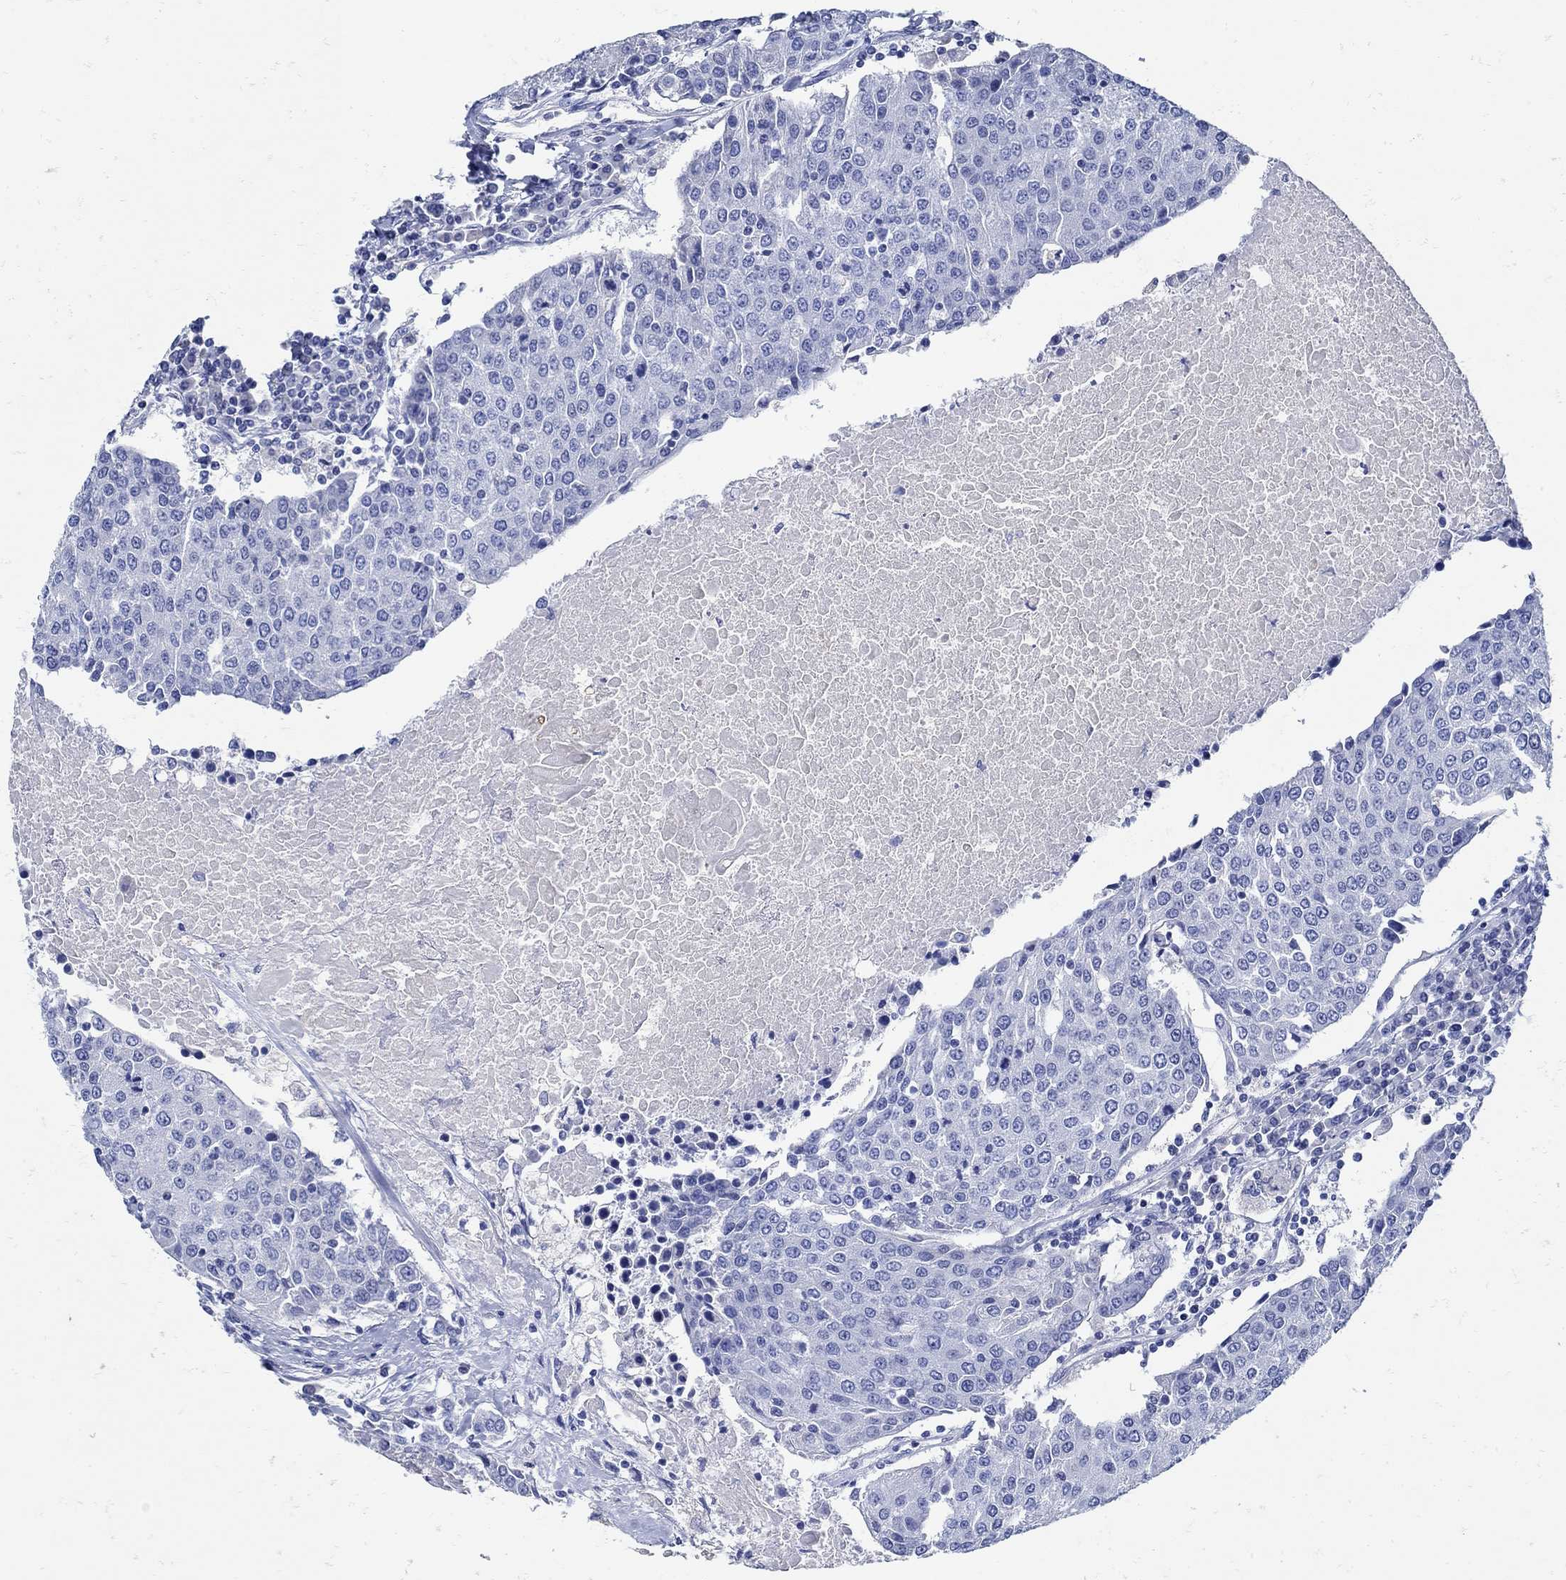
{"staining": {"intensity": "negative", "quantity": "none", "location": "none"}, "tissue": "urothelial cancer", "cell_type": "Tumor cells", "image_type": "cancer", "snomed": [{"axis": "morphology", "description": "Urothelial carcinoma, High grade"}, {"axis": "topography", "description": "Urinary bladder"}], "caption": "This micrograph is of high-grade urothelial carcinoma stained with immunohistochemistry (IHC) to label a protein in brown with the nuclei are counter-stained blue. There is no staining in tumor cells.", "gene": "NOS1", "patient": {"sex": "female", "age": 85}}